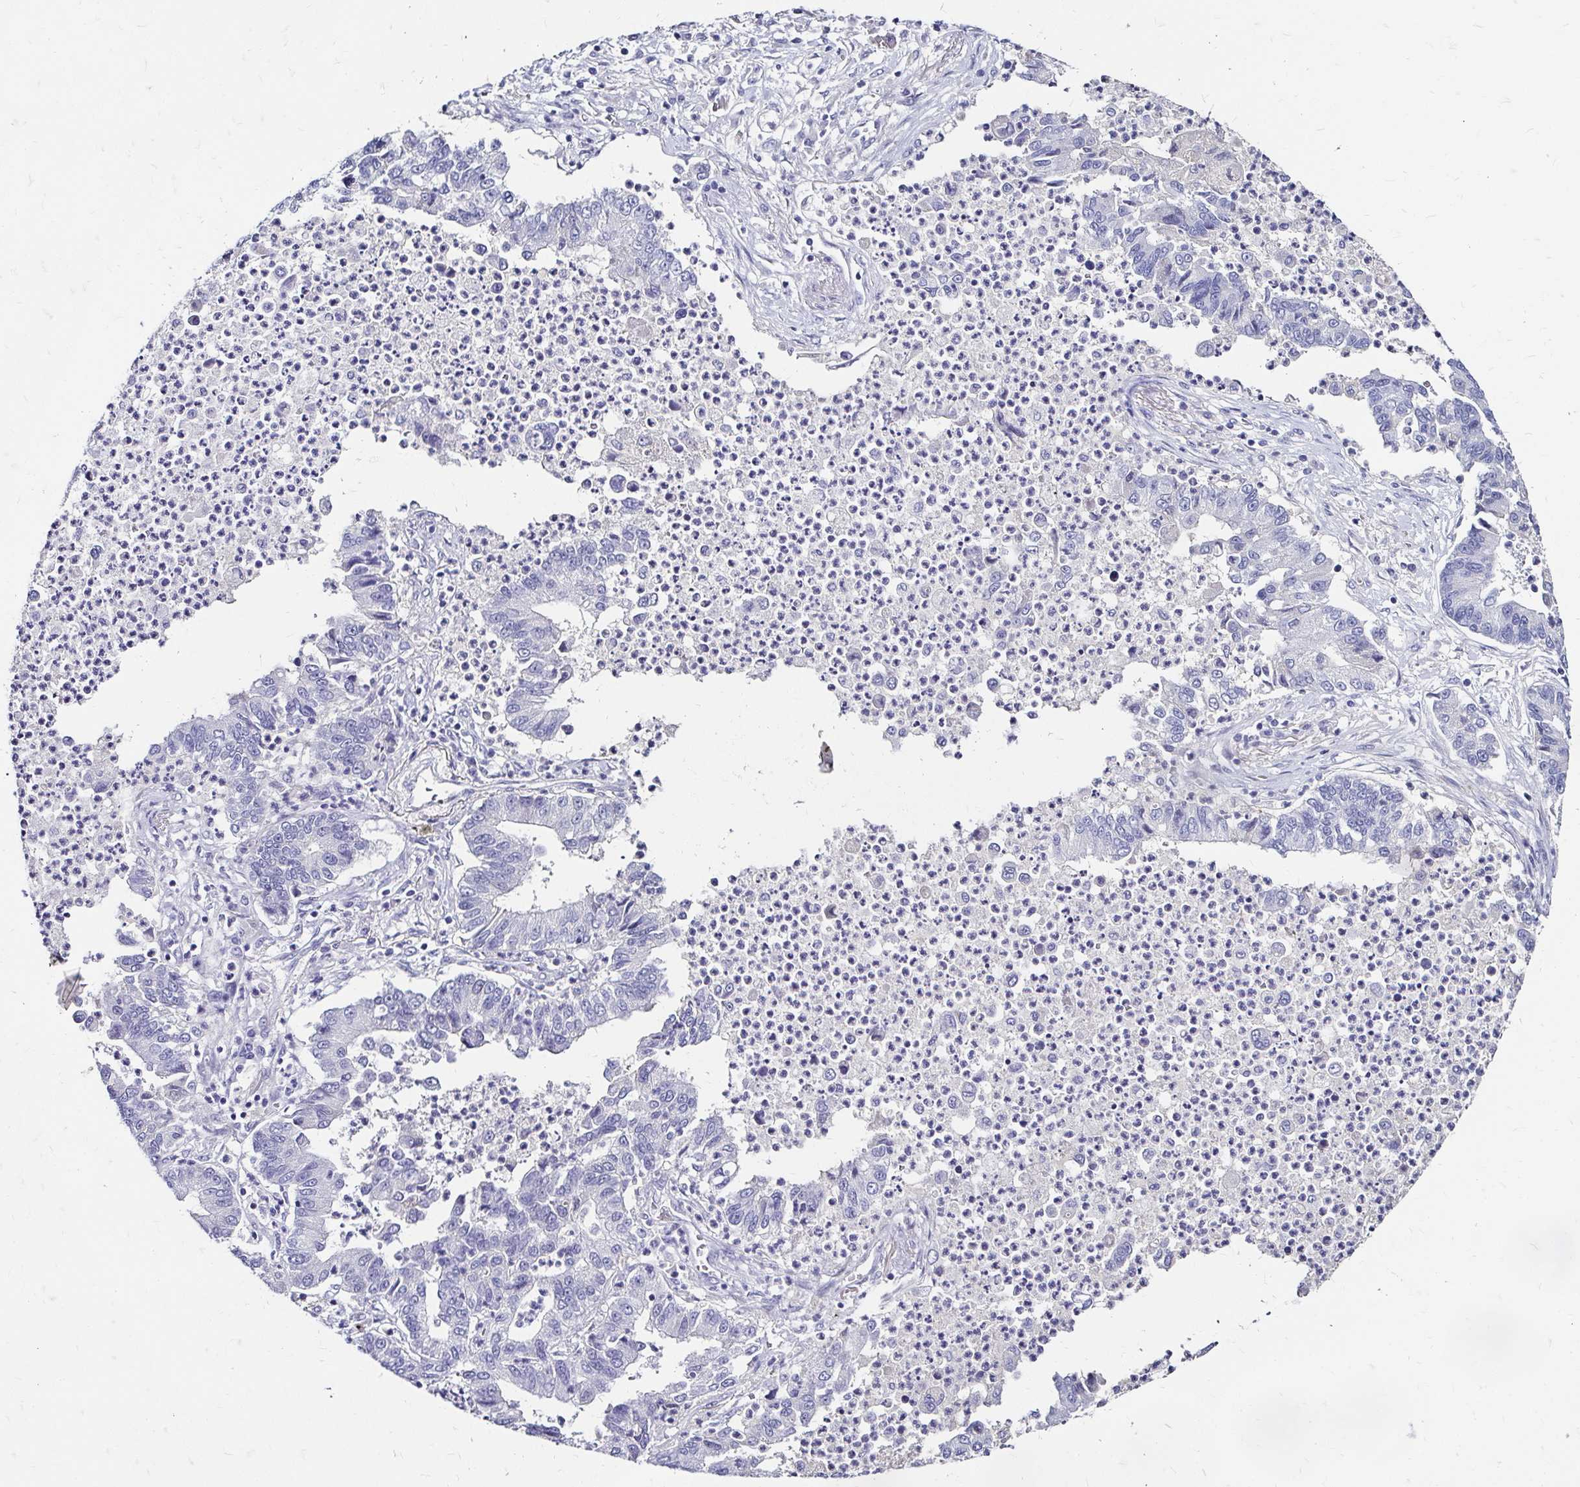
{"staining": {"intensity": "negative", "quantity": "none", "location": "none"}, "tissue": "lung cancer", "cell_type": "Tumor cells", "image_type": "cancer", "snomed": [{"axis": "morphology", "description": "Adenocarcinoma, NOS"}, {"axis": "topography", "description": "Lung"}], "caption": "Tumor cells are negative for protein expression in human lung adenocarcinoma. (DAB immunohistochemistry, high magnification).", "gene": "SCG3", "patient": {"sex": "female", "age": 57}}